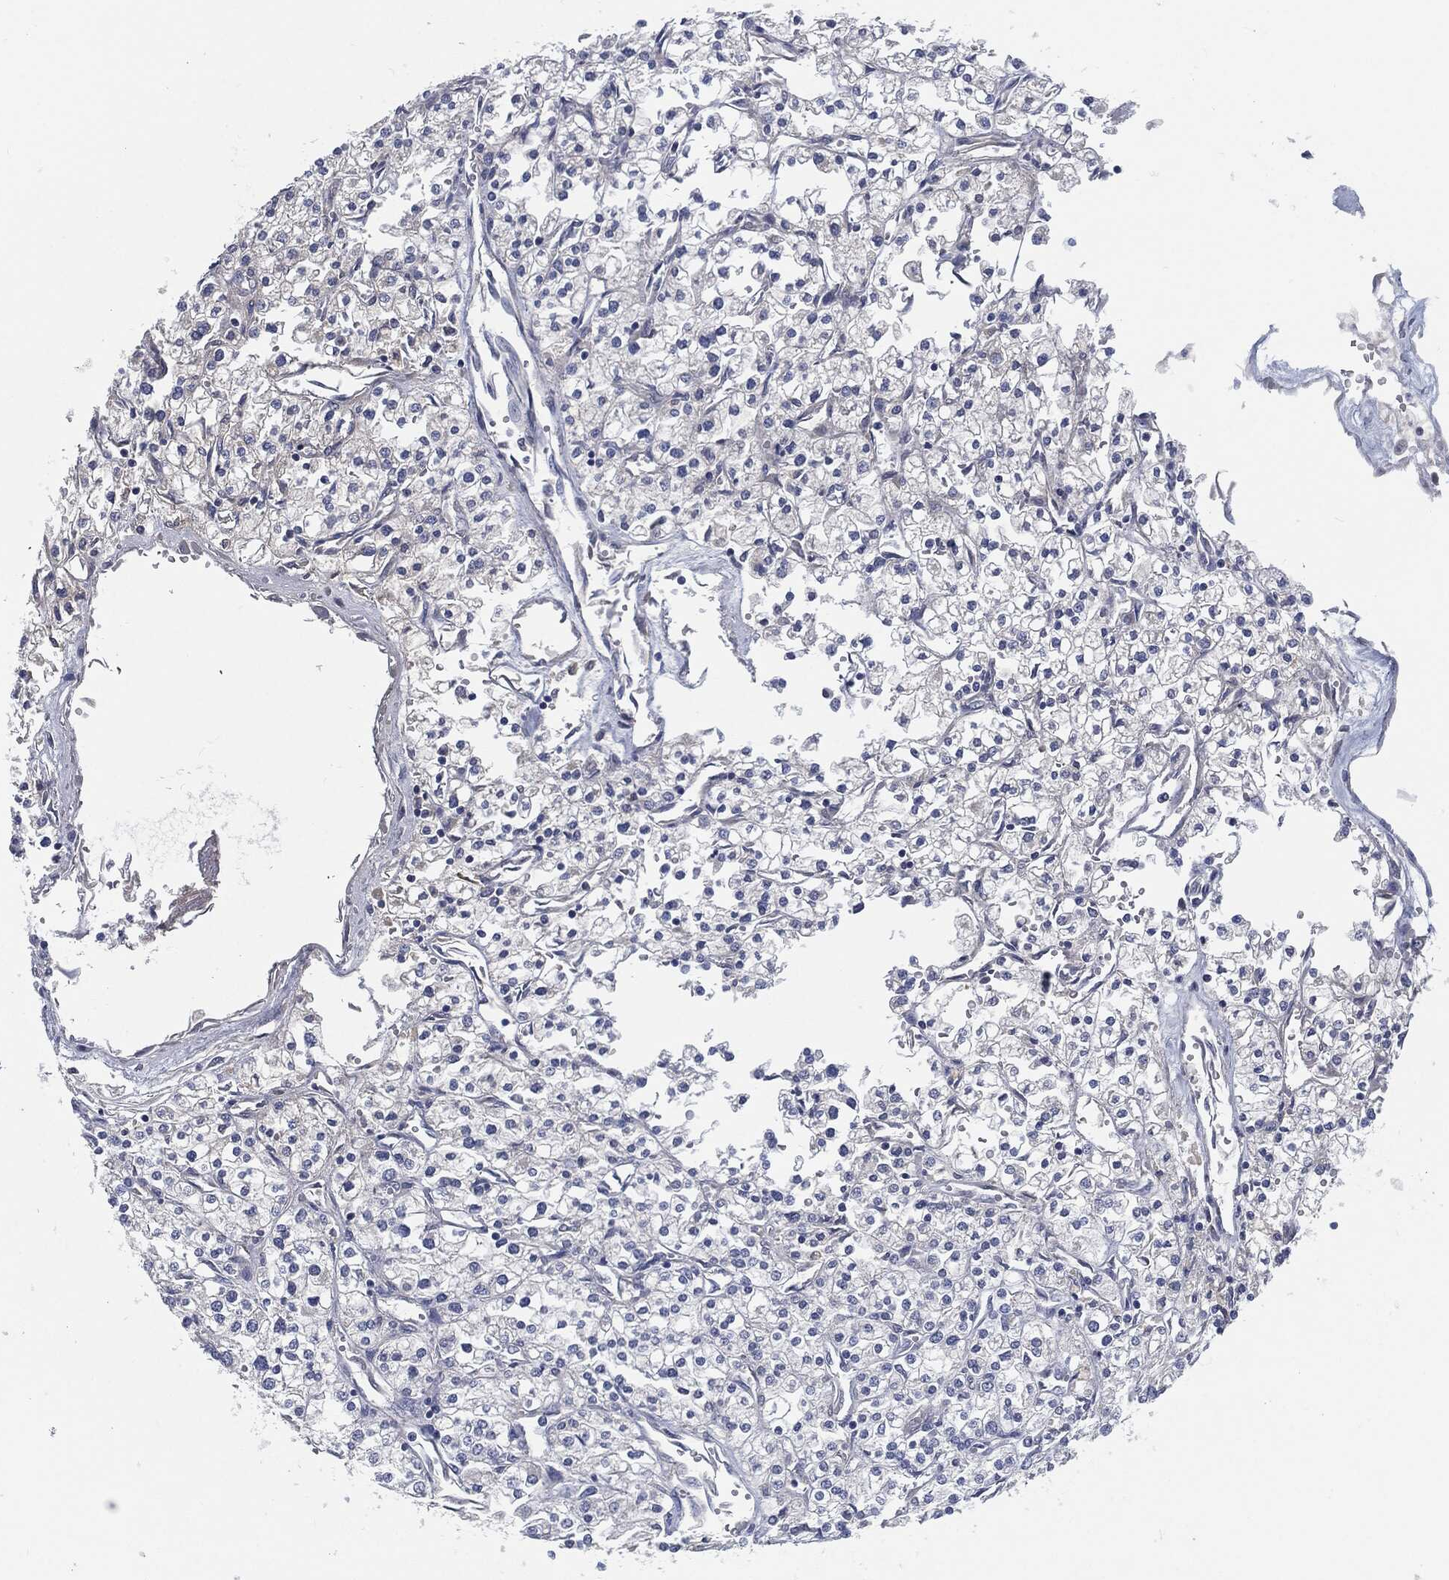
{"staining": {"intensity": "negative", "quantity": "none", "location": "none"}, "tissue": "renal cancer", "cell_type": "Tumor cells", "image_type": "cancer", "snomed": [{"axis": "morphology", "description": "Adenocarcinoma, NOS"}, {"axis": "topography", "description": "Kidney"}], "caption": "A histopathology image of adenocarcinoma (renal) stained for a protein exhibits no brown staining in tumor cells.", "gene": "MST1", "patient": {"sex": "male", "age": 80}}